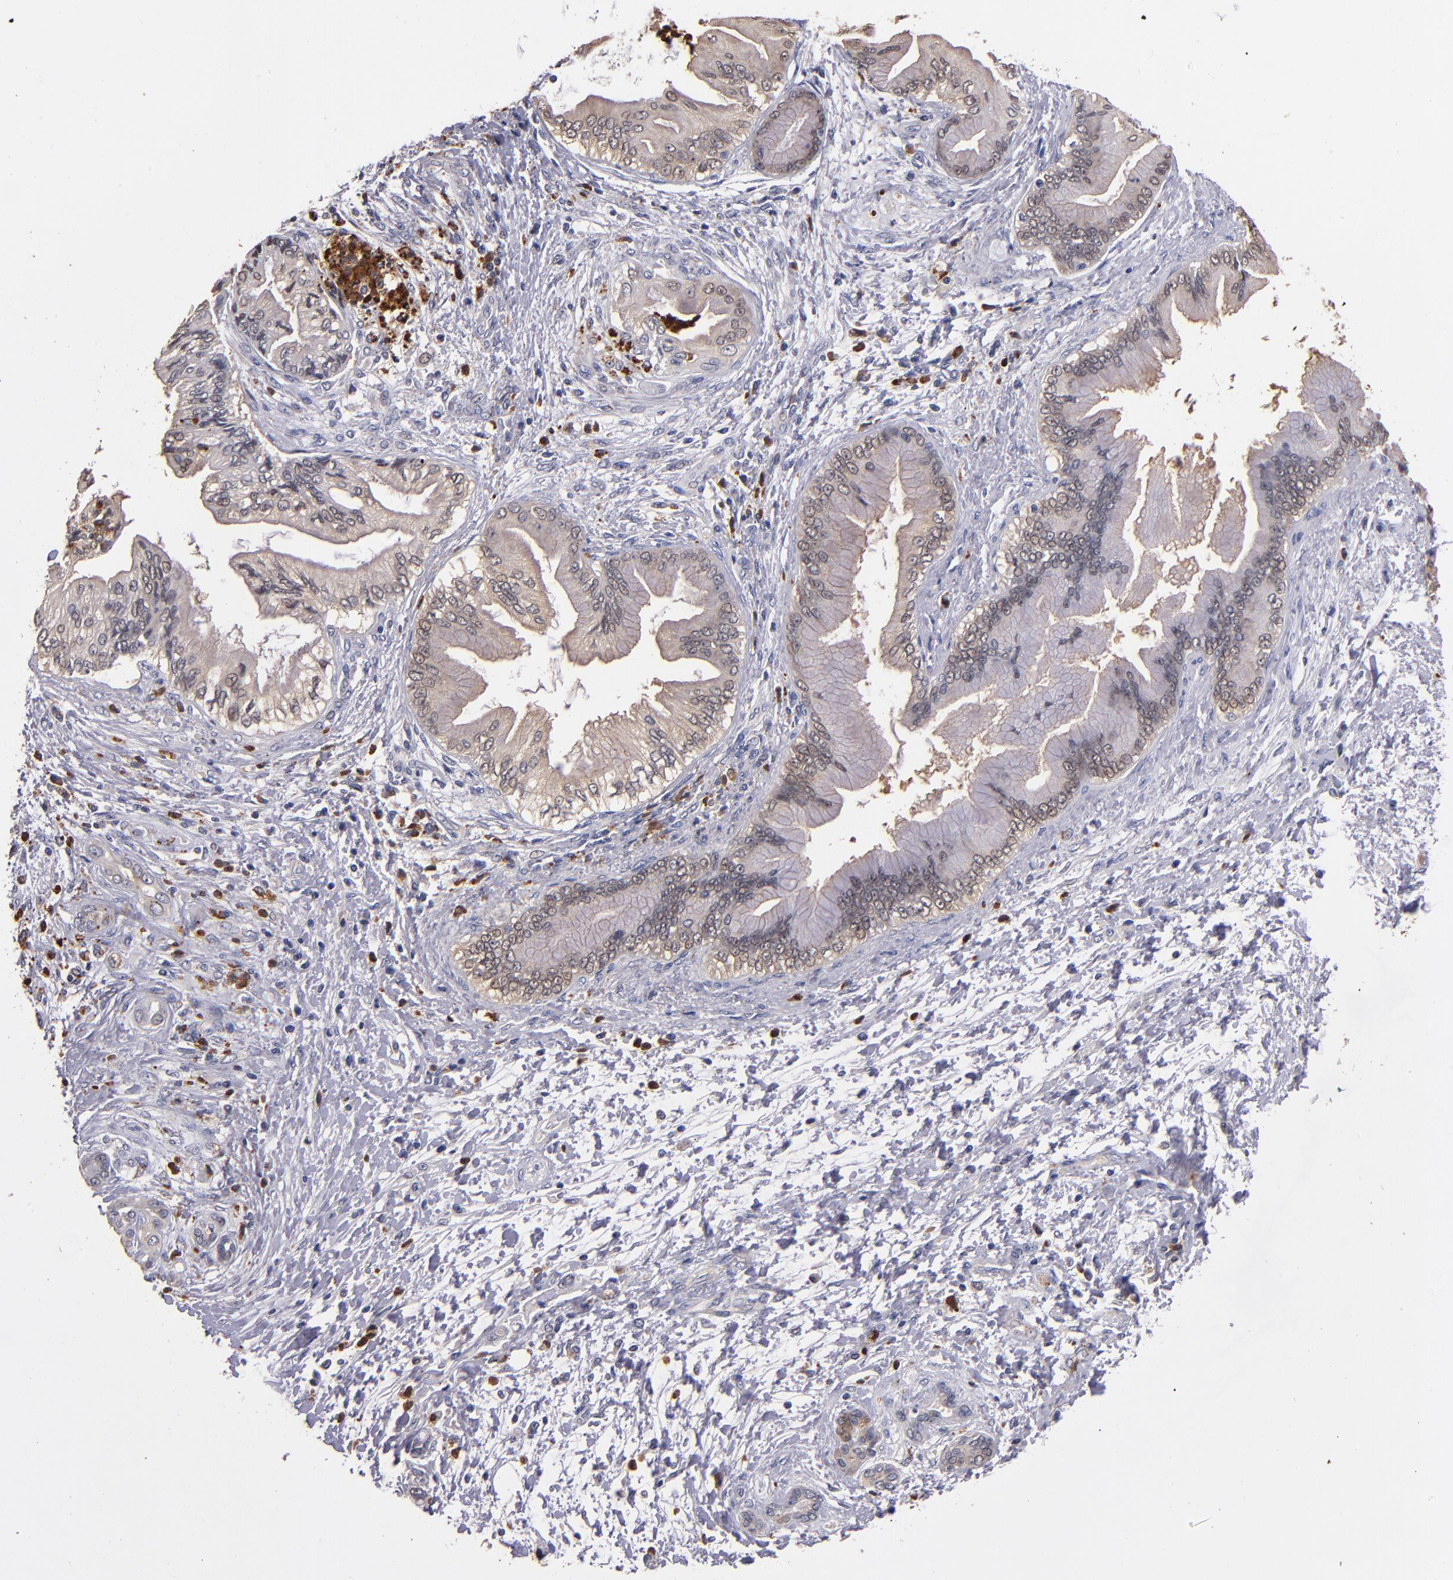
{"staining": {"intensity": "weak", "quantity": ">75%", "location": "cytoplasmic/membranous"}, "tissue": "pancreatic cancer", "cell_type": "Tumor cells", "image_type": "cancer", "snomed": [{"axis": "morphology", "description": "Adenocarcinoma, NOS"}, {"axis": "topography", "description": "Pancreas"}], "caption": "Immunohistochemical staining of pancreatic cancer reveals low levels of weak cytoplasmic/membranous positivity in approximately >75% of tumor cells. (brown staining indicates protein expression, while blue staining denotes nuclei).", "gene": "TTLL12", "patient": {"sex": "female", "age": 70}}